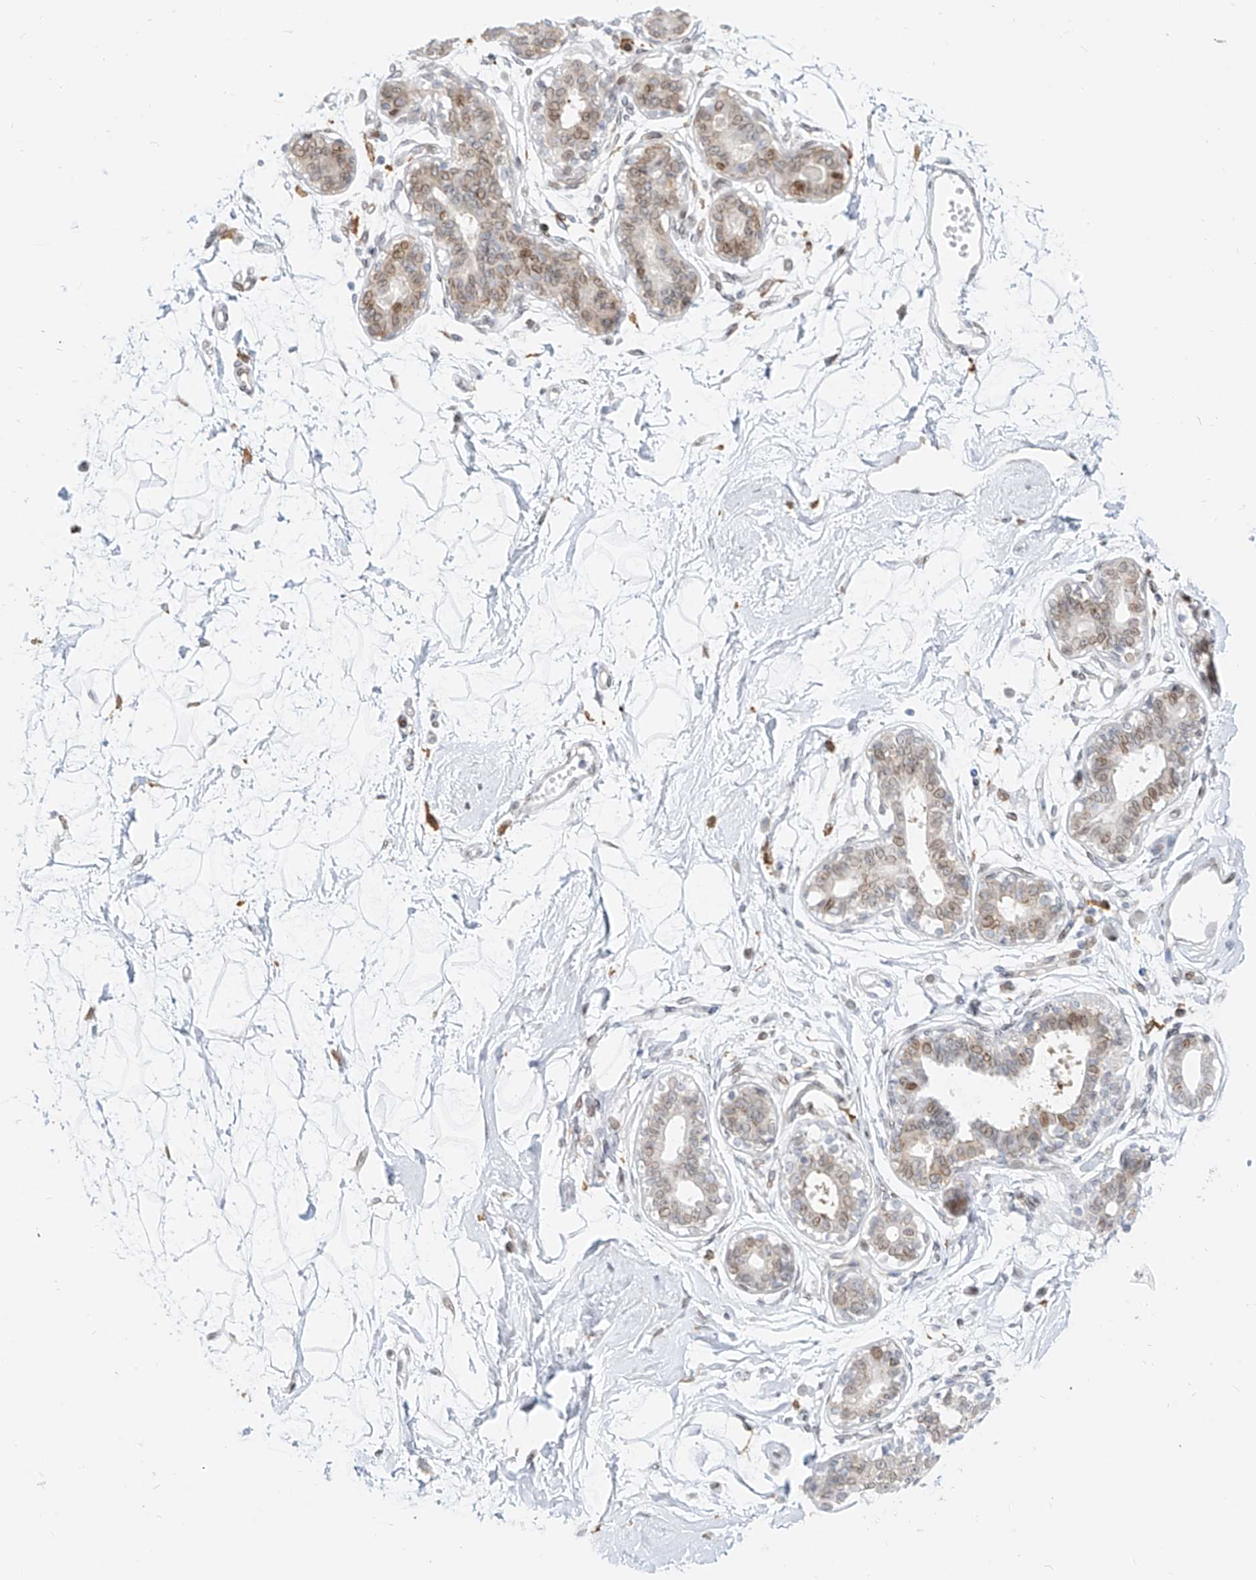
{"staining": {"intensity": "negative", "quantity": "none", "location": "none"}, "tissue": "breast", "cell_type": "Adipocytes", "image_type": "normal", "snomed": [{"axis": "morphology", "description": "Normal tissue, NOS"}, {"axis": "topography", "description": "Breast"}], "caption": "Breast was stained to show a protein in brown. There is no significant positivity in adipocytes. (DAB immunohistochemistry with hematoxylin counter stain).", "gene": "NHSL1", "patient": {"sex": "female", "age": 45}}